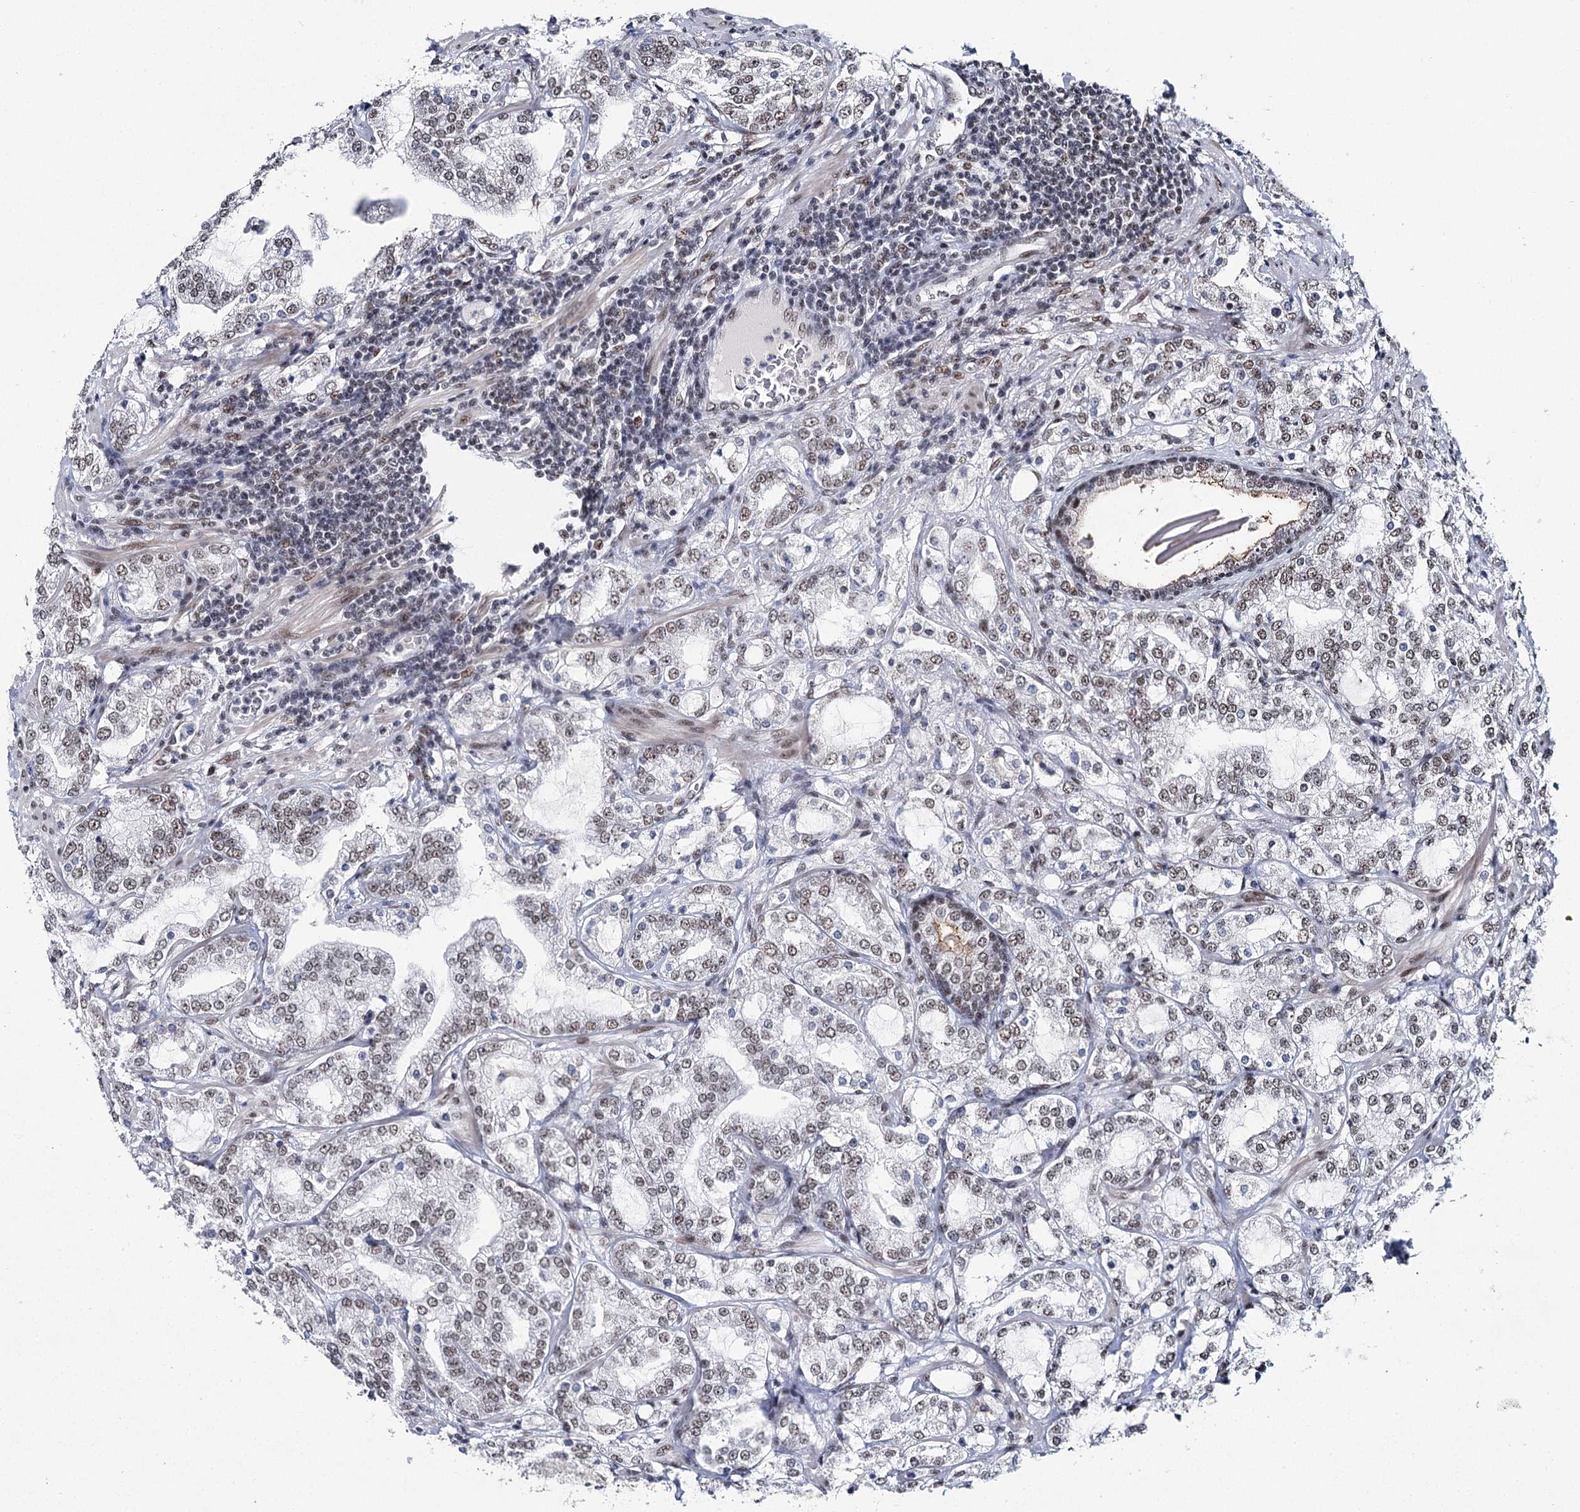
{"staining": {"intensity": "moderate", "quantity": ">75%", "location": "nuclear"}, "tissue": "prostate cancer", "cell_type": "Tumor cells", "image_type": "cancer", "snomed": [{"axis": "morphology", "description": "Adenocarcinoma, High grade"}, {"axis": "topography", "description": "Prostate"}], "caption": "Tumor cells demonstrate medium levels of moderate nuclear staining in about >75% of cells in human prostate cancer (high-grade adenocarcinoma).", "gene": "SCAF8", "patient": {"sex": "male", "age": 64}}